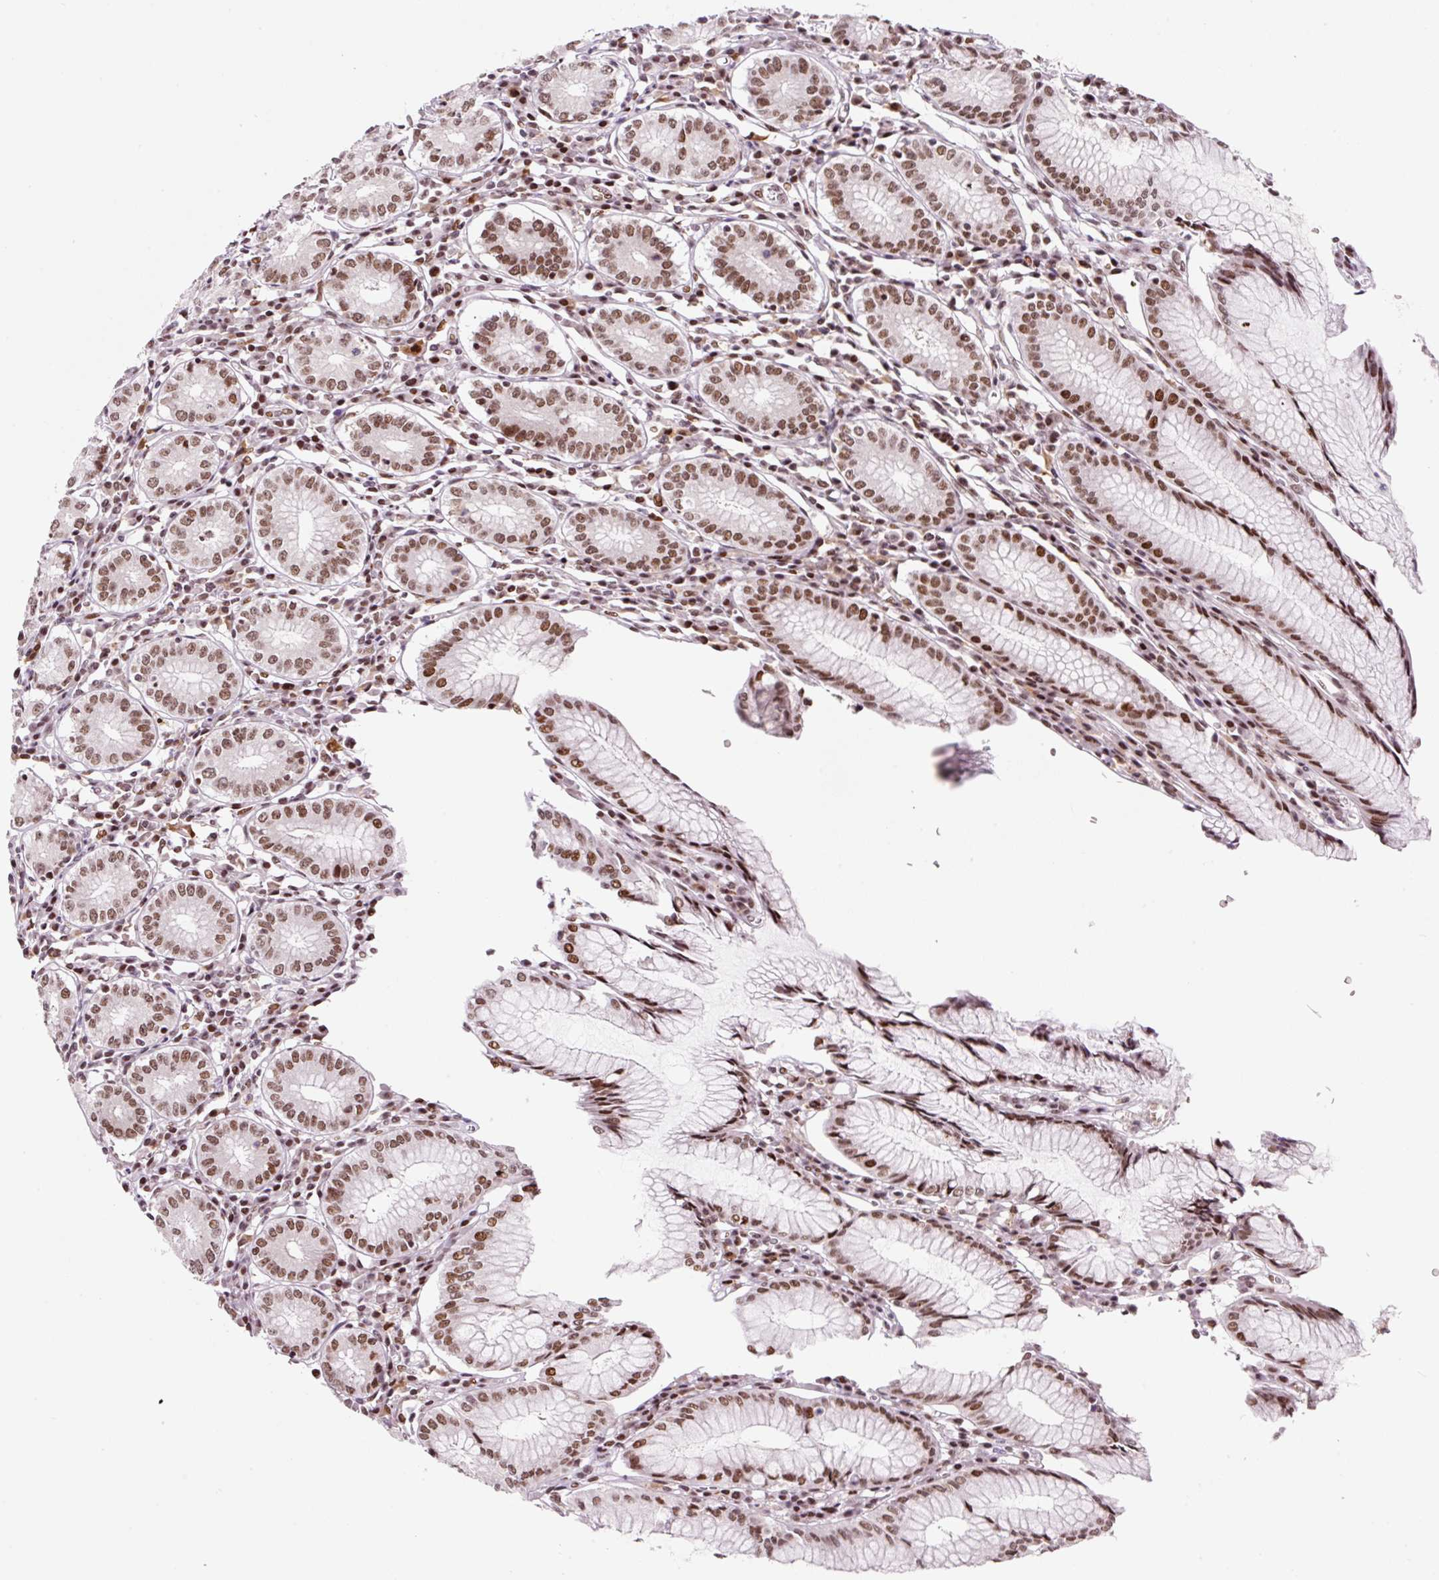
{"staining": {"intensity": "strong", "quantity": ">75%", "location": "nuclear"}, "tissue": "stomach", "cell_type": "Glandular cells", "image_type": "normal", "snomed": [{"axis": "morphology", "description": "Normal tissue, NOS"}, {"axis": "topography", "description": "Stomach"}], "caption": "Strong nuclear expression is present in about >75% of glandular cells in normal stomach. (IHC, brightfield microscopy, high magnification).", "gene": "CCNL2", "patient": {"sex": "male", "age": 55}}